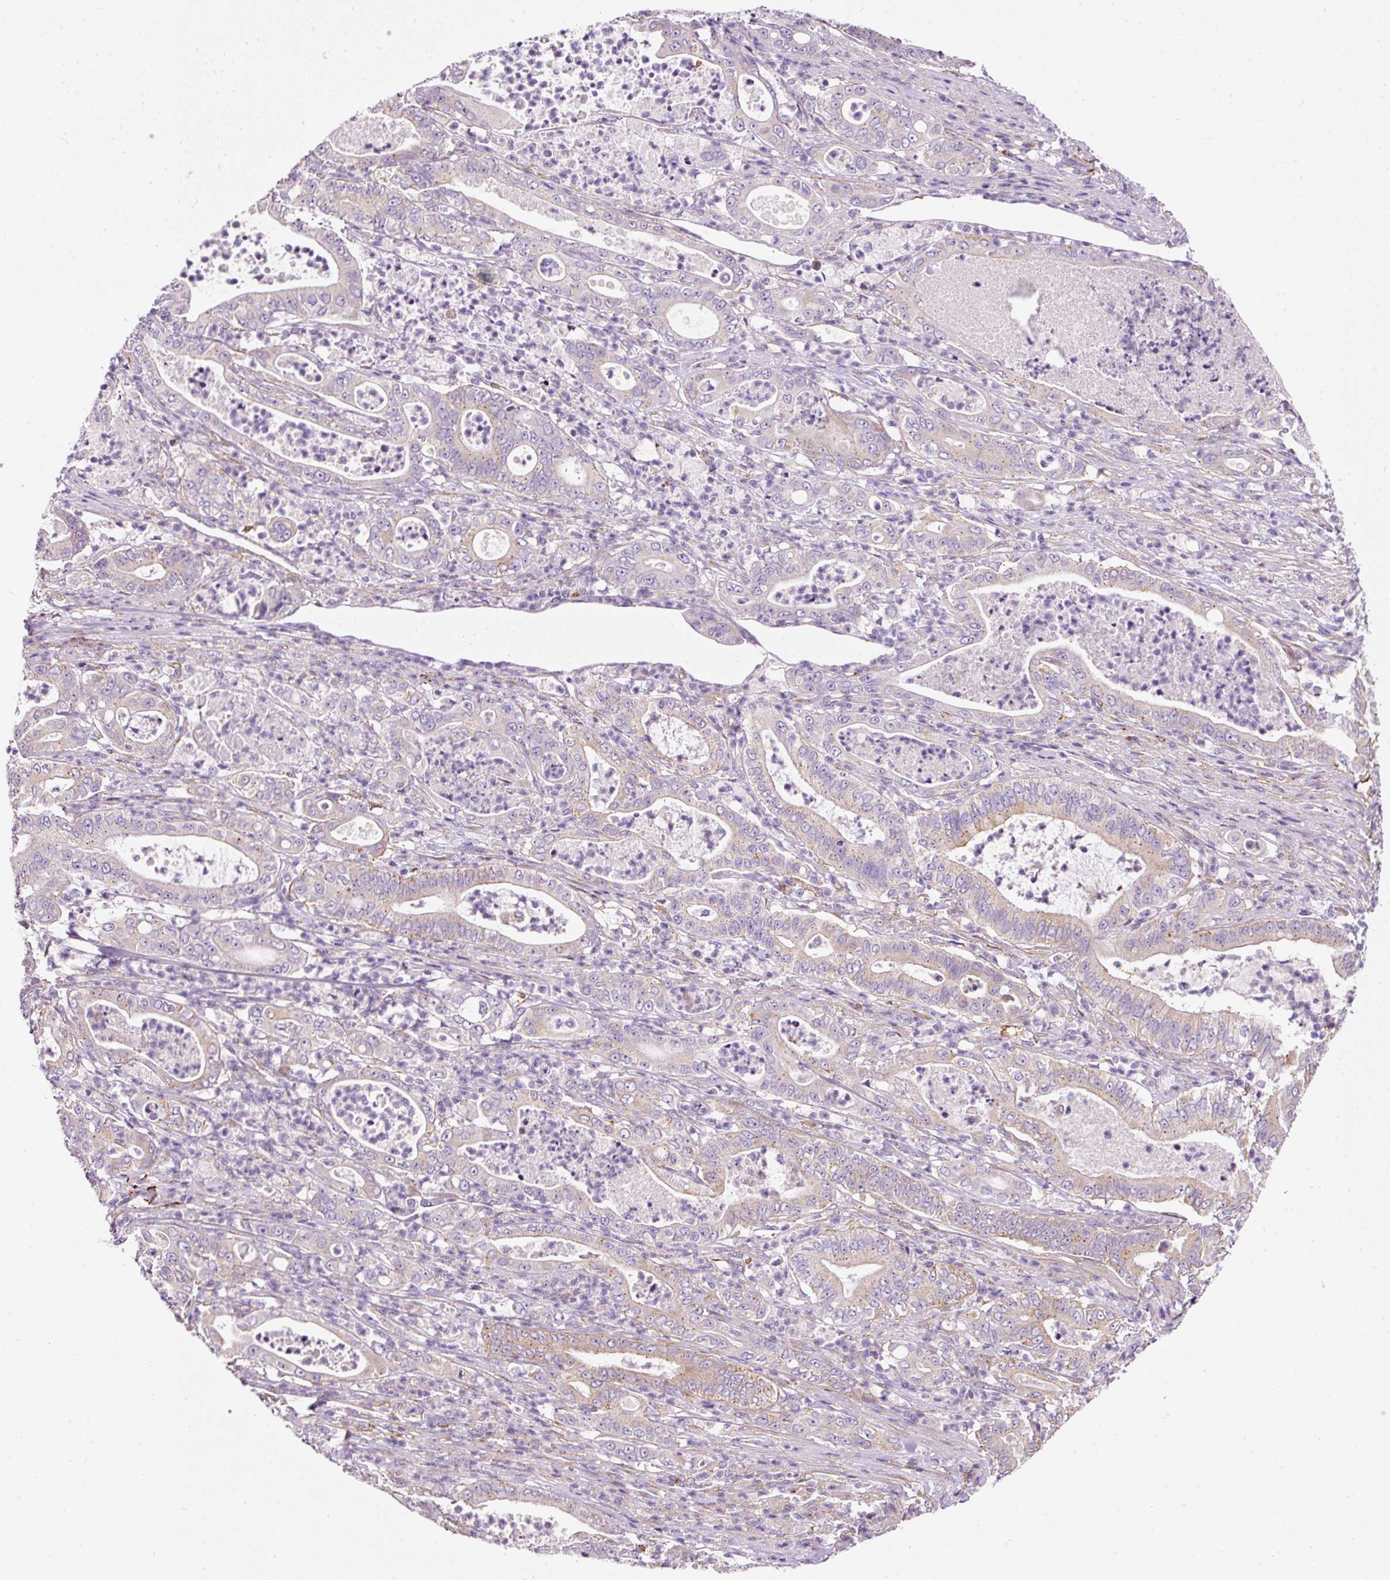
{"staining": {"intensity": "moderate", "quantity": "<25%", "location": "cytoplasmic/membranous"}, "tissue": "pancreatic cancer", "cell_type": "Tumor cells", "image_type": "cancer", "snomed": [{"axis": "morphology", "description": "Adenocarcinoma, NOS"}, {"axis": "topography", "description": "Pancreas"}], "caption": "IHC histopathology image of neoplastic tissue: human adenocarcinoma (pancreatic) stained using immunohistochemistry (IHC) demonstrates low levels of moderate protein expression localized specifically in the cytoplasmic/membranous of tumor cells, appearing as a cytoplasmic/membranous brown color.", "gene": "PRRC2A", "patient": {"sex": "male", "age": 71}}